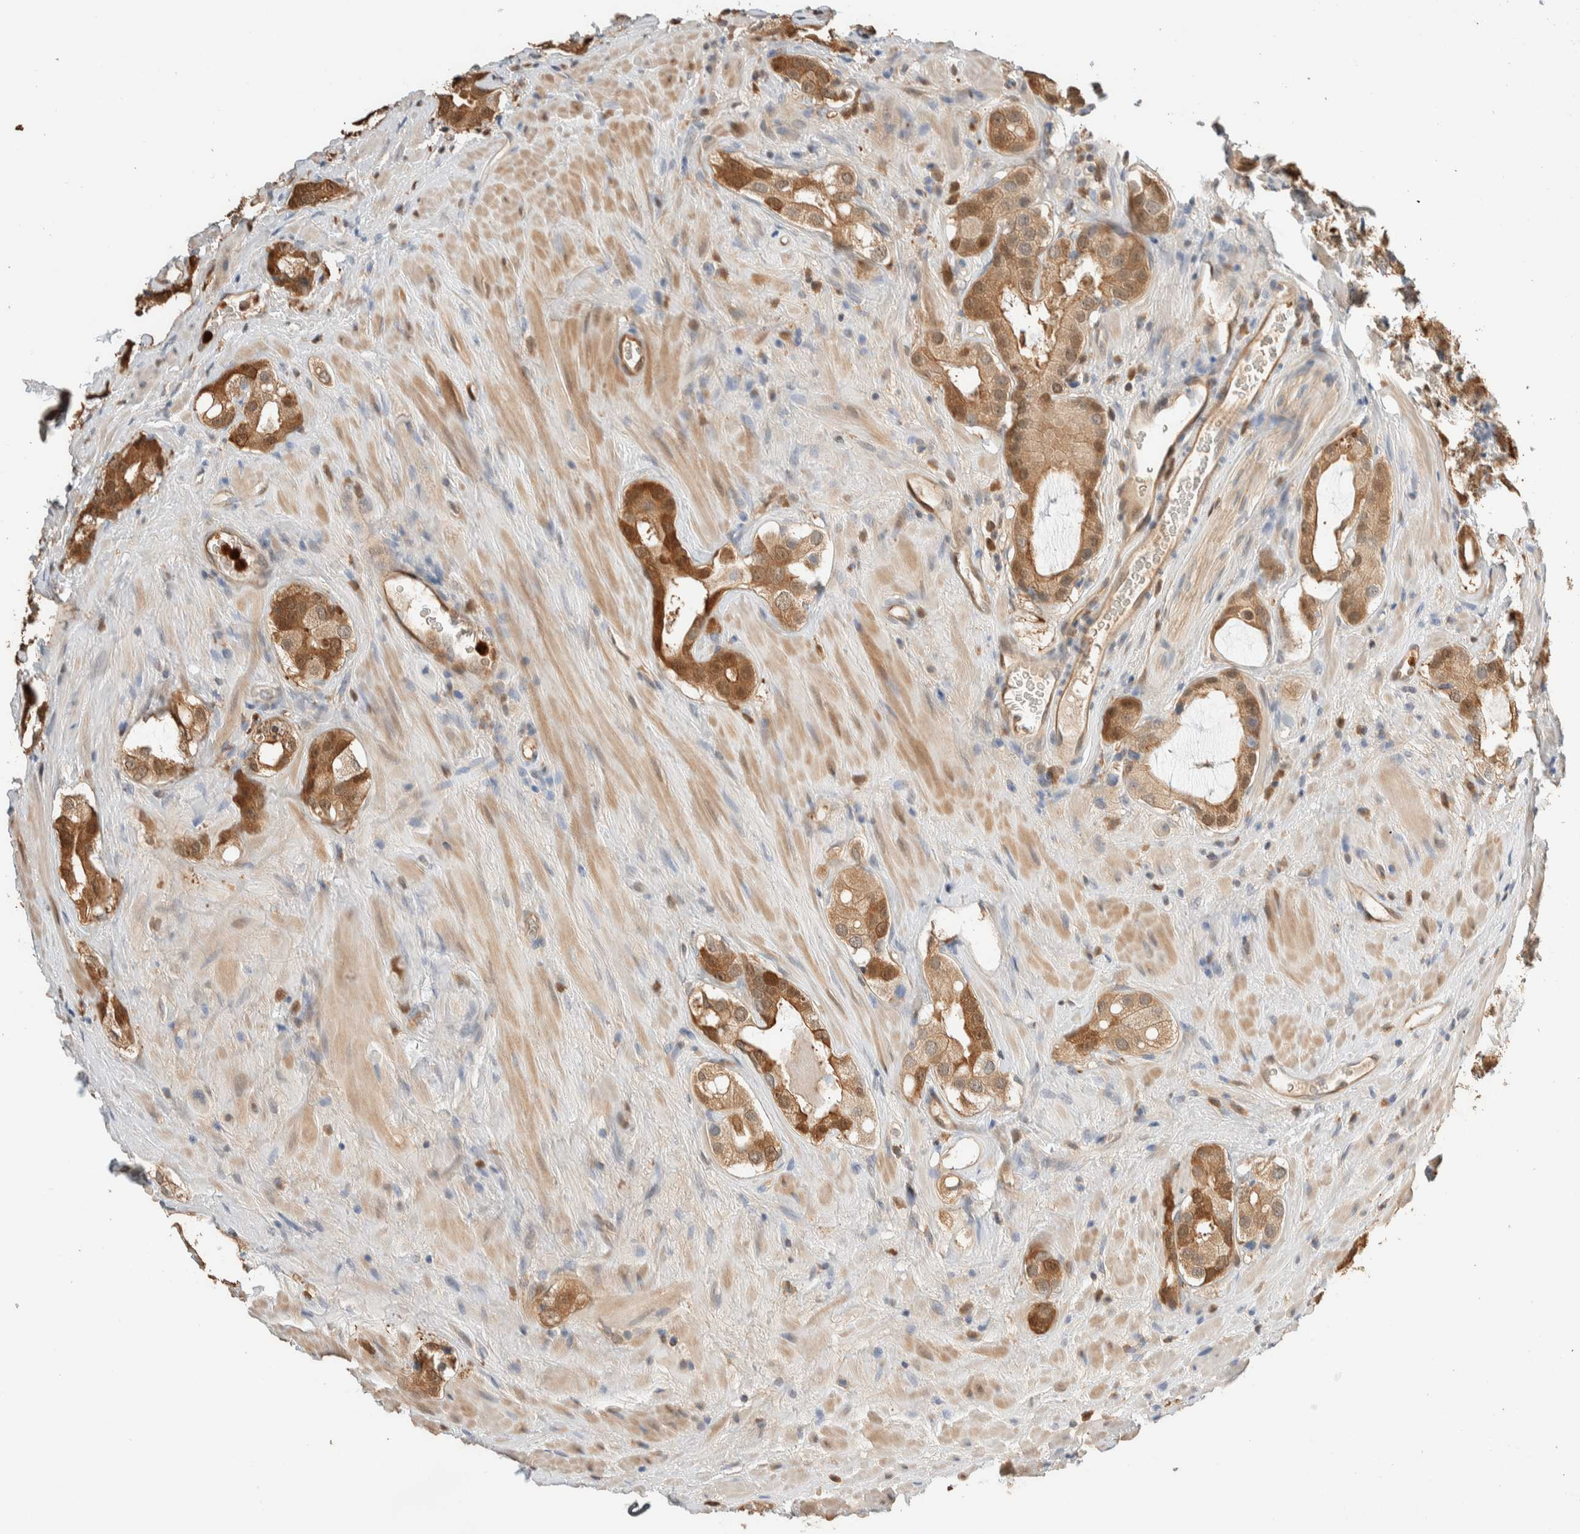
{"staining": {"intensity": "strong", "quantity": "25%-75%", "location": "cytoplasmic/membranous,nuclear"}, "tissue": "prostate cancer", "cell_type": "Tumor cells", "image_type": "cancer", "snomed": [{"axis": "morphology", "description": "Adenocarcinoma, High grade"}, {"axis": "topography", "description": "Prostate"}], "caption": "A high amount of strong cytoplasmic/membranous and nuclear expression is seen in about 25%-75% of tumor cells in prostate high-grade adenocarcinoma tissue.", "gene": "SETD4", "patient": {"sex": "male", "age": 63}}